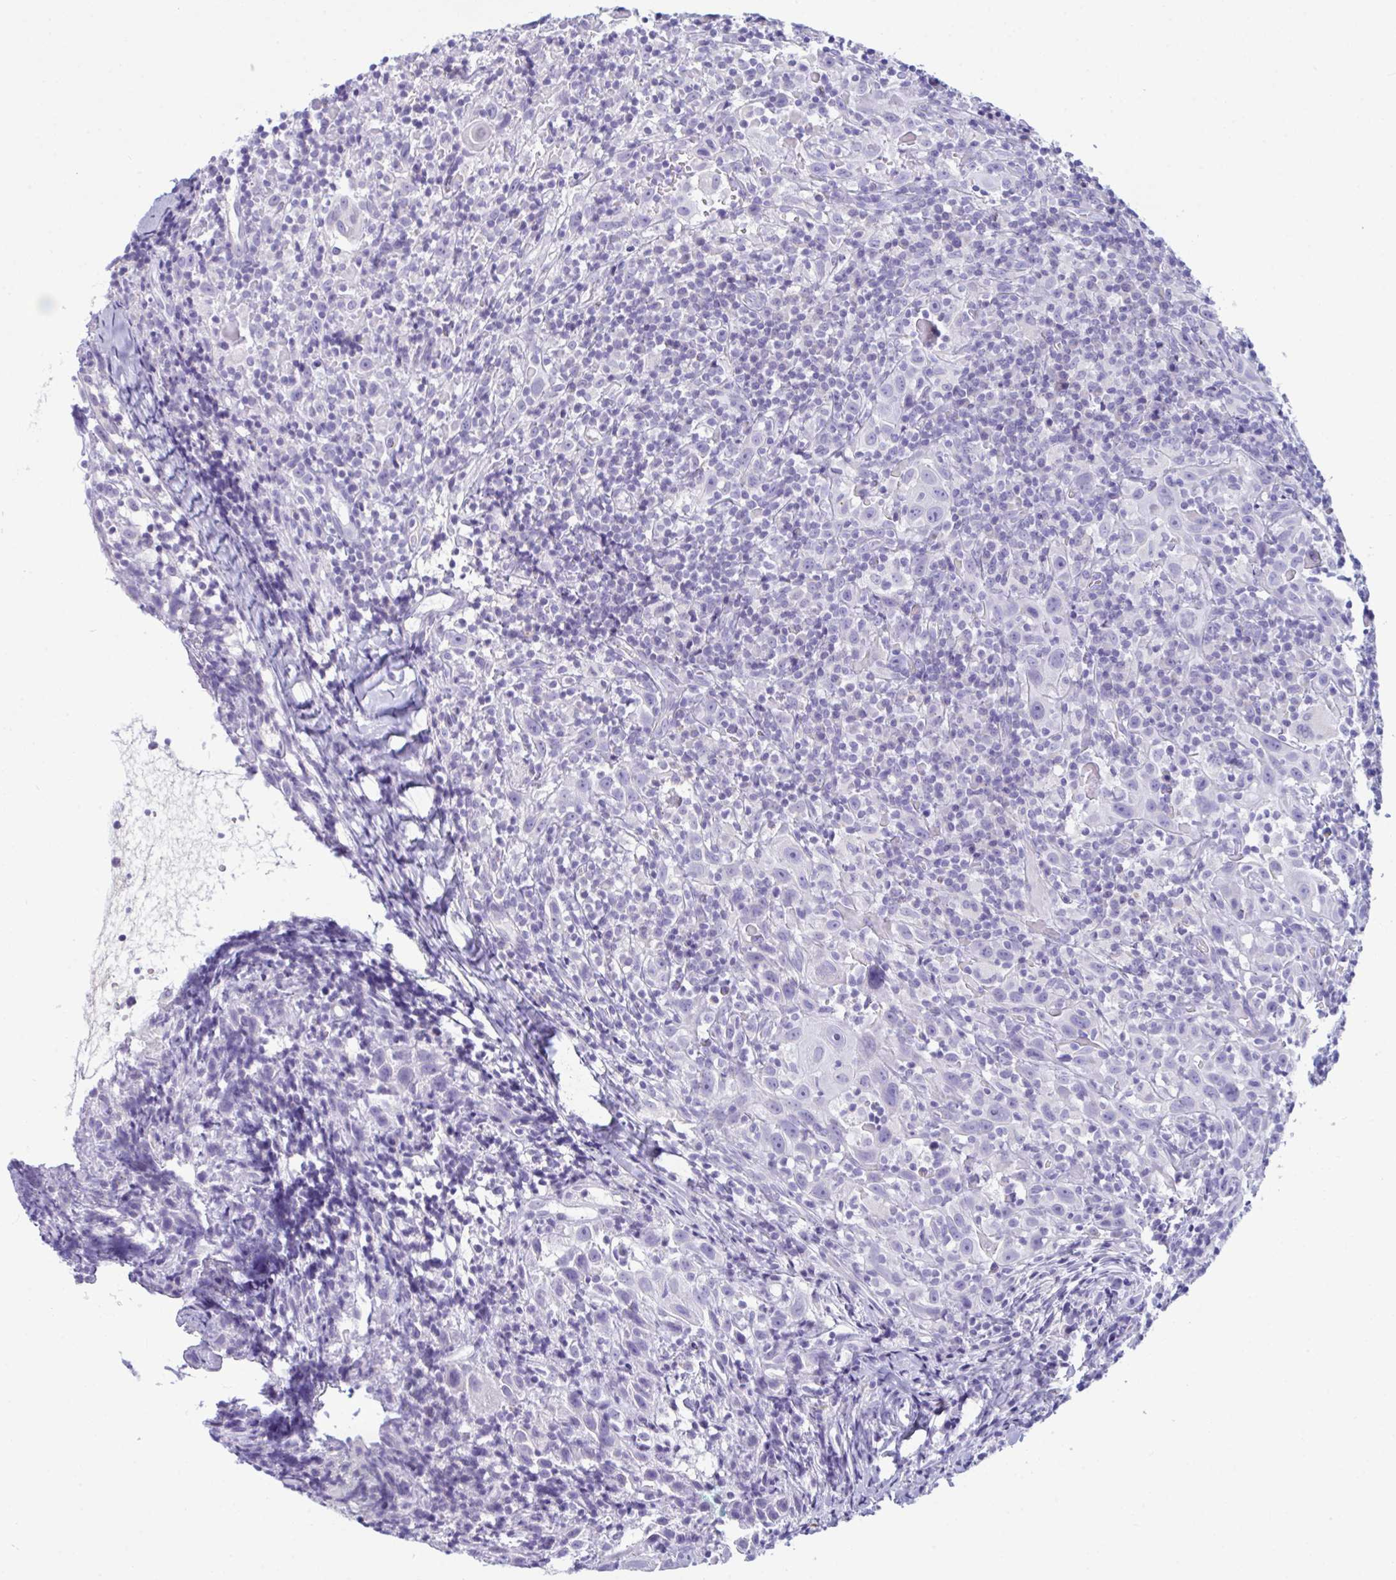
{"staining": {"intensity": "negative", "quantity": "none", "location": "none"}, "tissue": "head and neck cancer", "cell_type": "Tumor cells", "image_type": "cancer", "snomed": [{"axis": "morphology", "description": "Squamous cell carcinoma, NOS"}, {"axis": "topography", "description": "Head-Neck"}], "caption": "This is an immunohistochemistry (IHC) photomicrograph of human head and neck squamous cell carcinoma. There is no positivity in tumor cells.", "gene": "BBS1", "patient": {"sex": "female", "age": 95}}